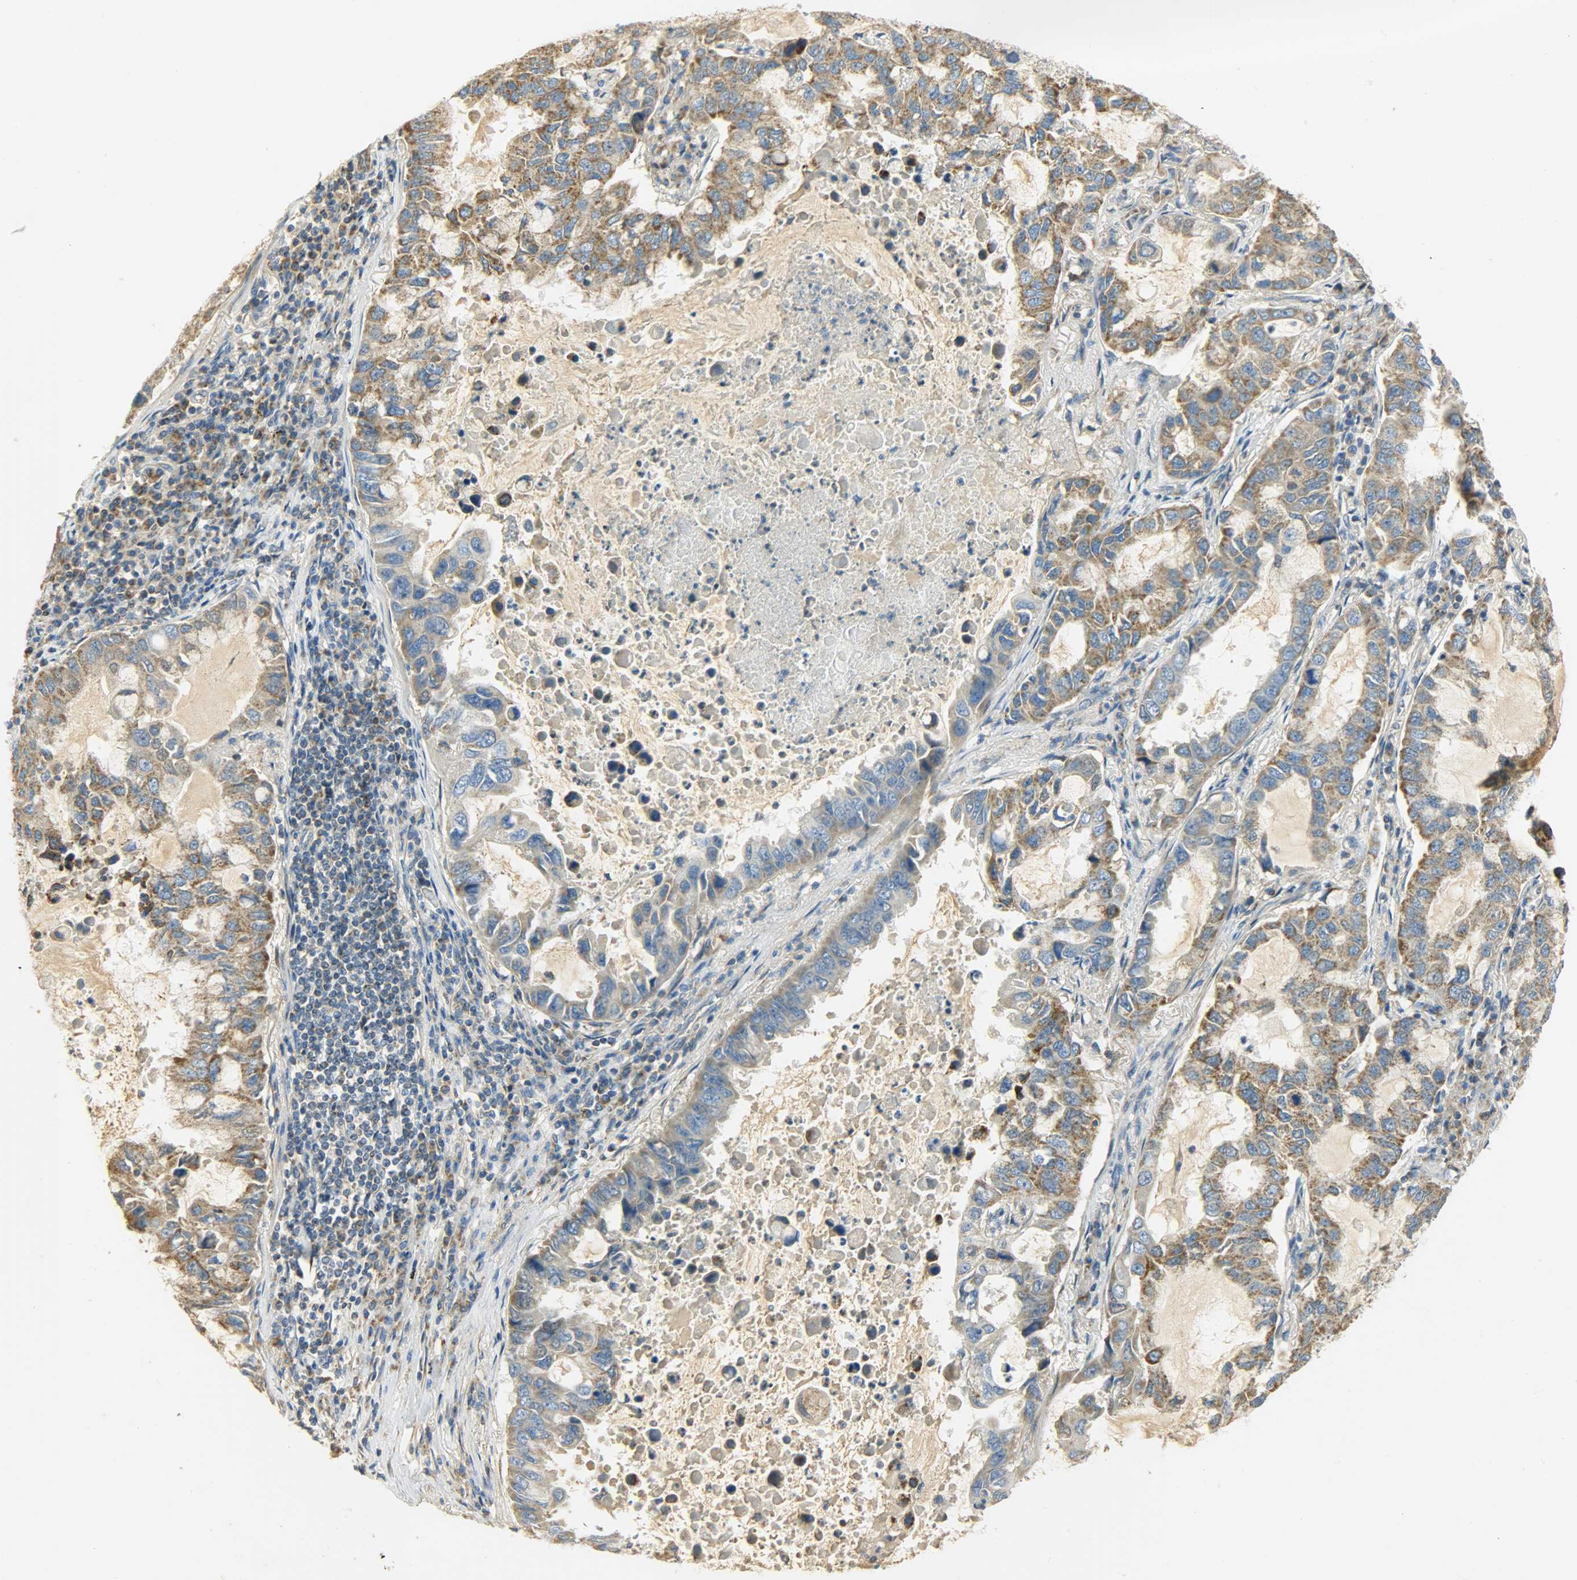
{"staining": {"intensity": "moderate", "quantity": ">75%", "location": "cytoplasmic/membranous"}, "tissue": "lung cancer", "cell_type": "Tumor cells", "image_type": "cancer", "snomed": [{"axis": "morphology", "description": "Adenocarcinoma, NOS"}, {"axis": "topography", "description": "Lung"}], "caption": "Immunohistochemical staining of lung cancer demonstrates medium levels of moderate cytoplasmic/membranous protein staining in about >75% of tumor cells. (DAB = brown stain, brightfield microscopy at high magnification).", "gene": "NNT", "patient": {"sex": "male", "age": 64}}